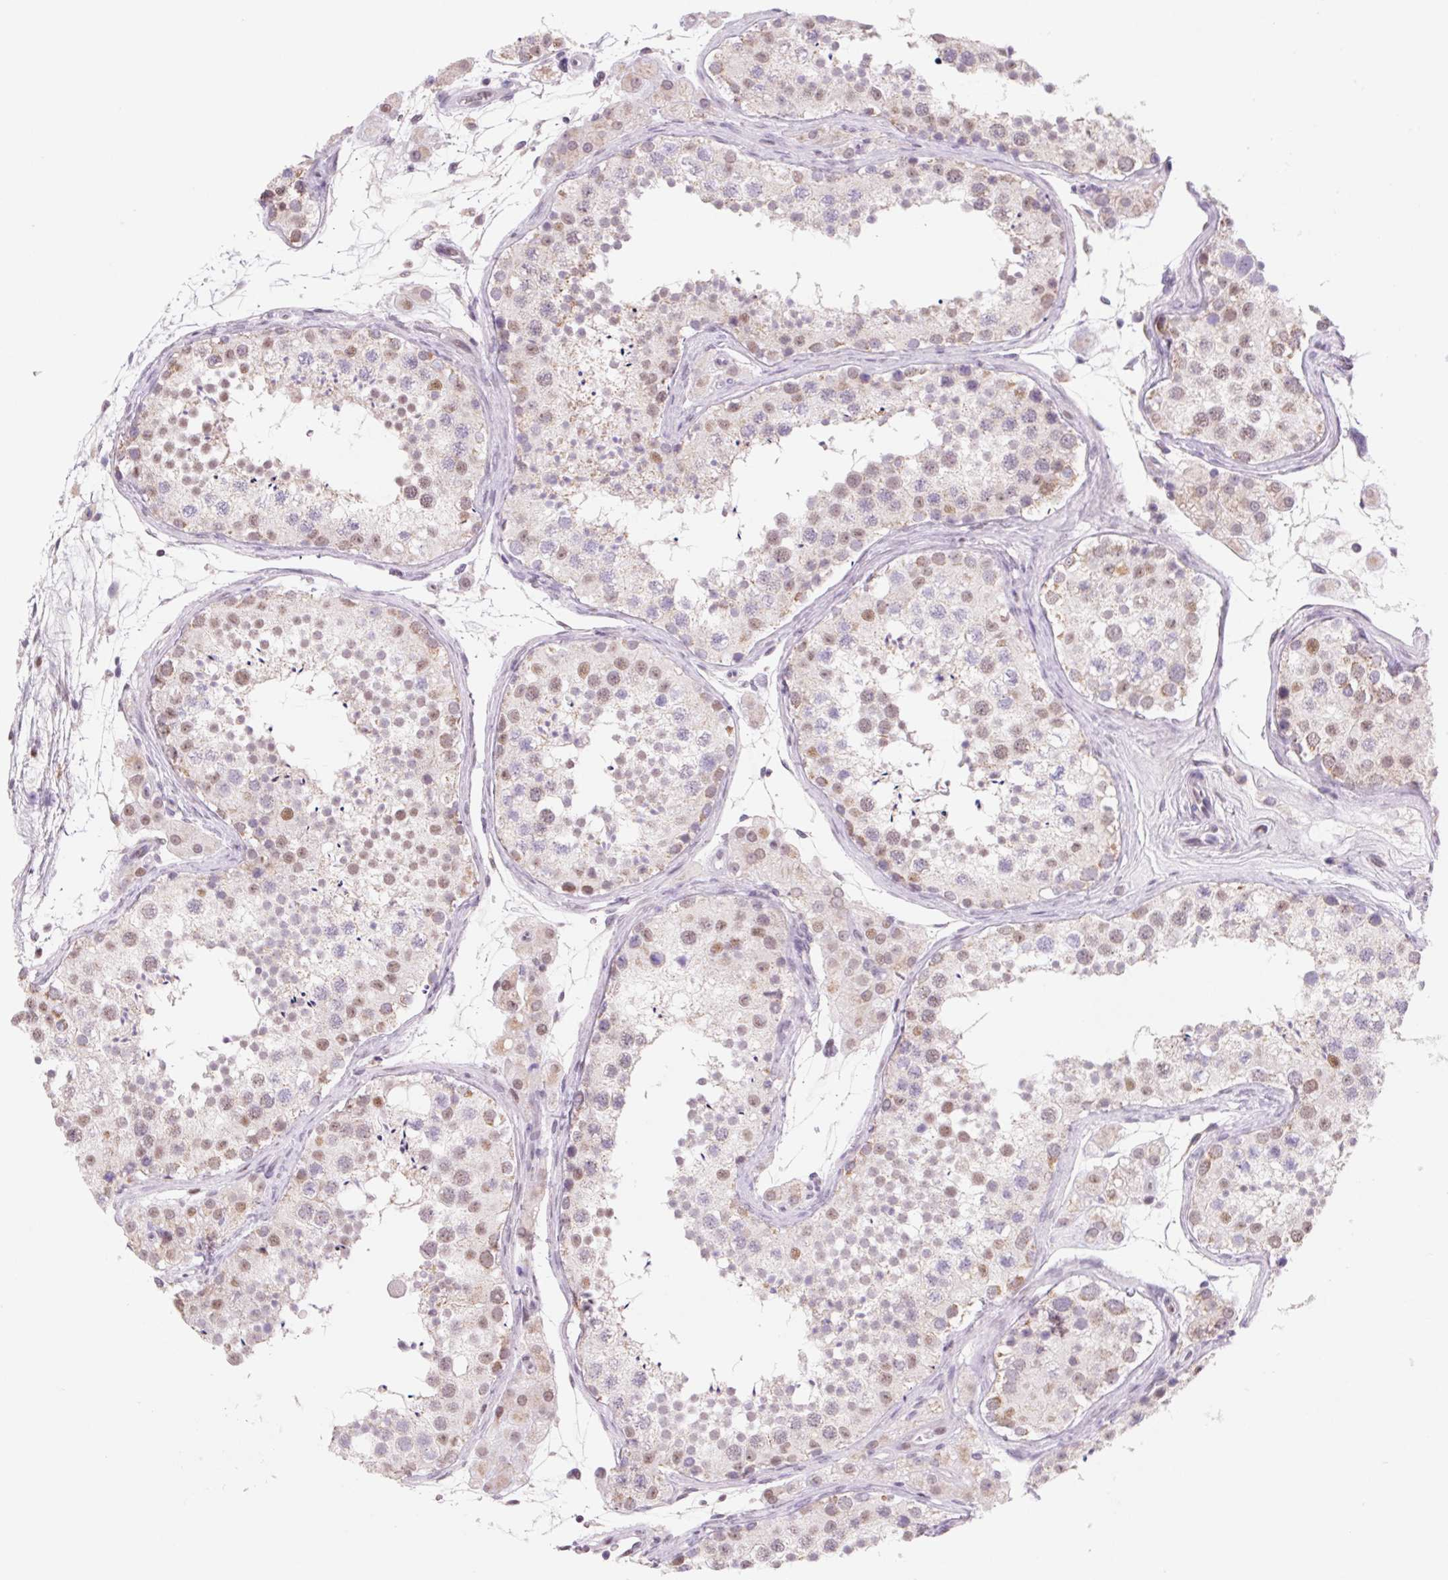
{"staining": {"intensity": "moderate", "quantity": "25%-75%", "location": "nuclear"}, "tissue": "testis", "cell_type": "Cells in seminiferous ducts", "image_type": "normal", "snomed": [{"axis": "morphology", "description": "Normal tissue, NOS"}, {"axis": "topography", "description": "Testis"}], "caption": "Human testis stained for a protein (brown) reveals moderate nuclear positive staining in approximately 25%-75% of cells in seminiferous ducts.", "gene": "DPPA5", "patient": {"sex": "male", "age": 41}}